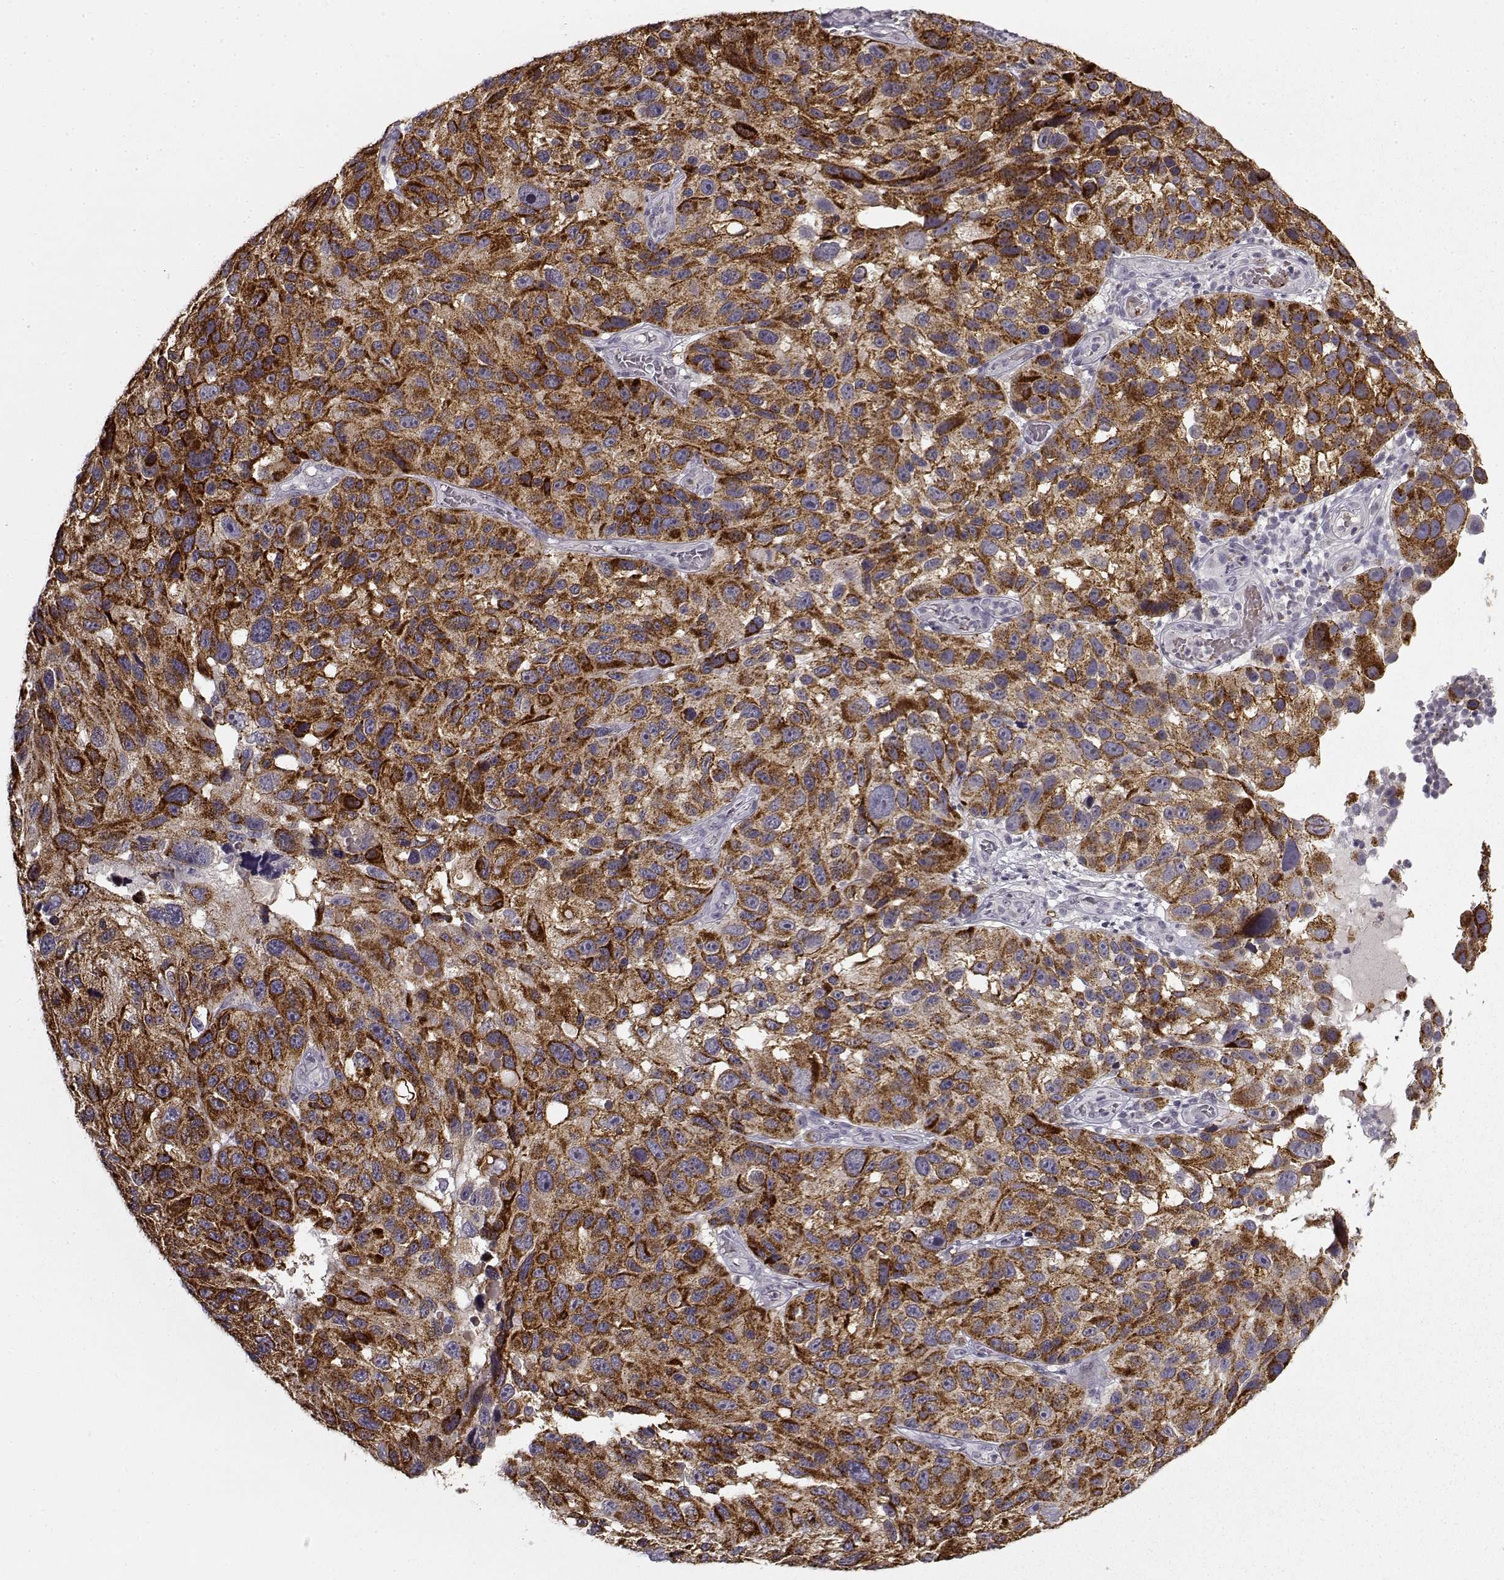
{"staining": {"intensity": "strong", "quantity": "25%-75%", "location": "cytoplasmic/membranous"}, "tissue": "melanoma", "cell_type": "Tumor cells", "image_type": "cancer", "snomed": [{"axis": "morphology", "description": "Malignant melanoma, NOS"}, {"axis": "topography", "description": "Skin"}], "caption": "Strong cytoplasmic/membranous positivity for a protein is appreciated in about 25%-75% of tumor cells of melanoma using immunohistochemistry (IHC).", "gene": "SNCA", "patient": {"sex": "male", "age": 53}}